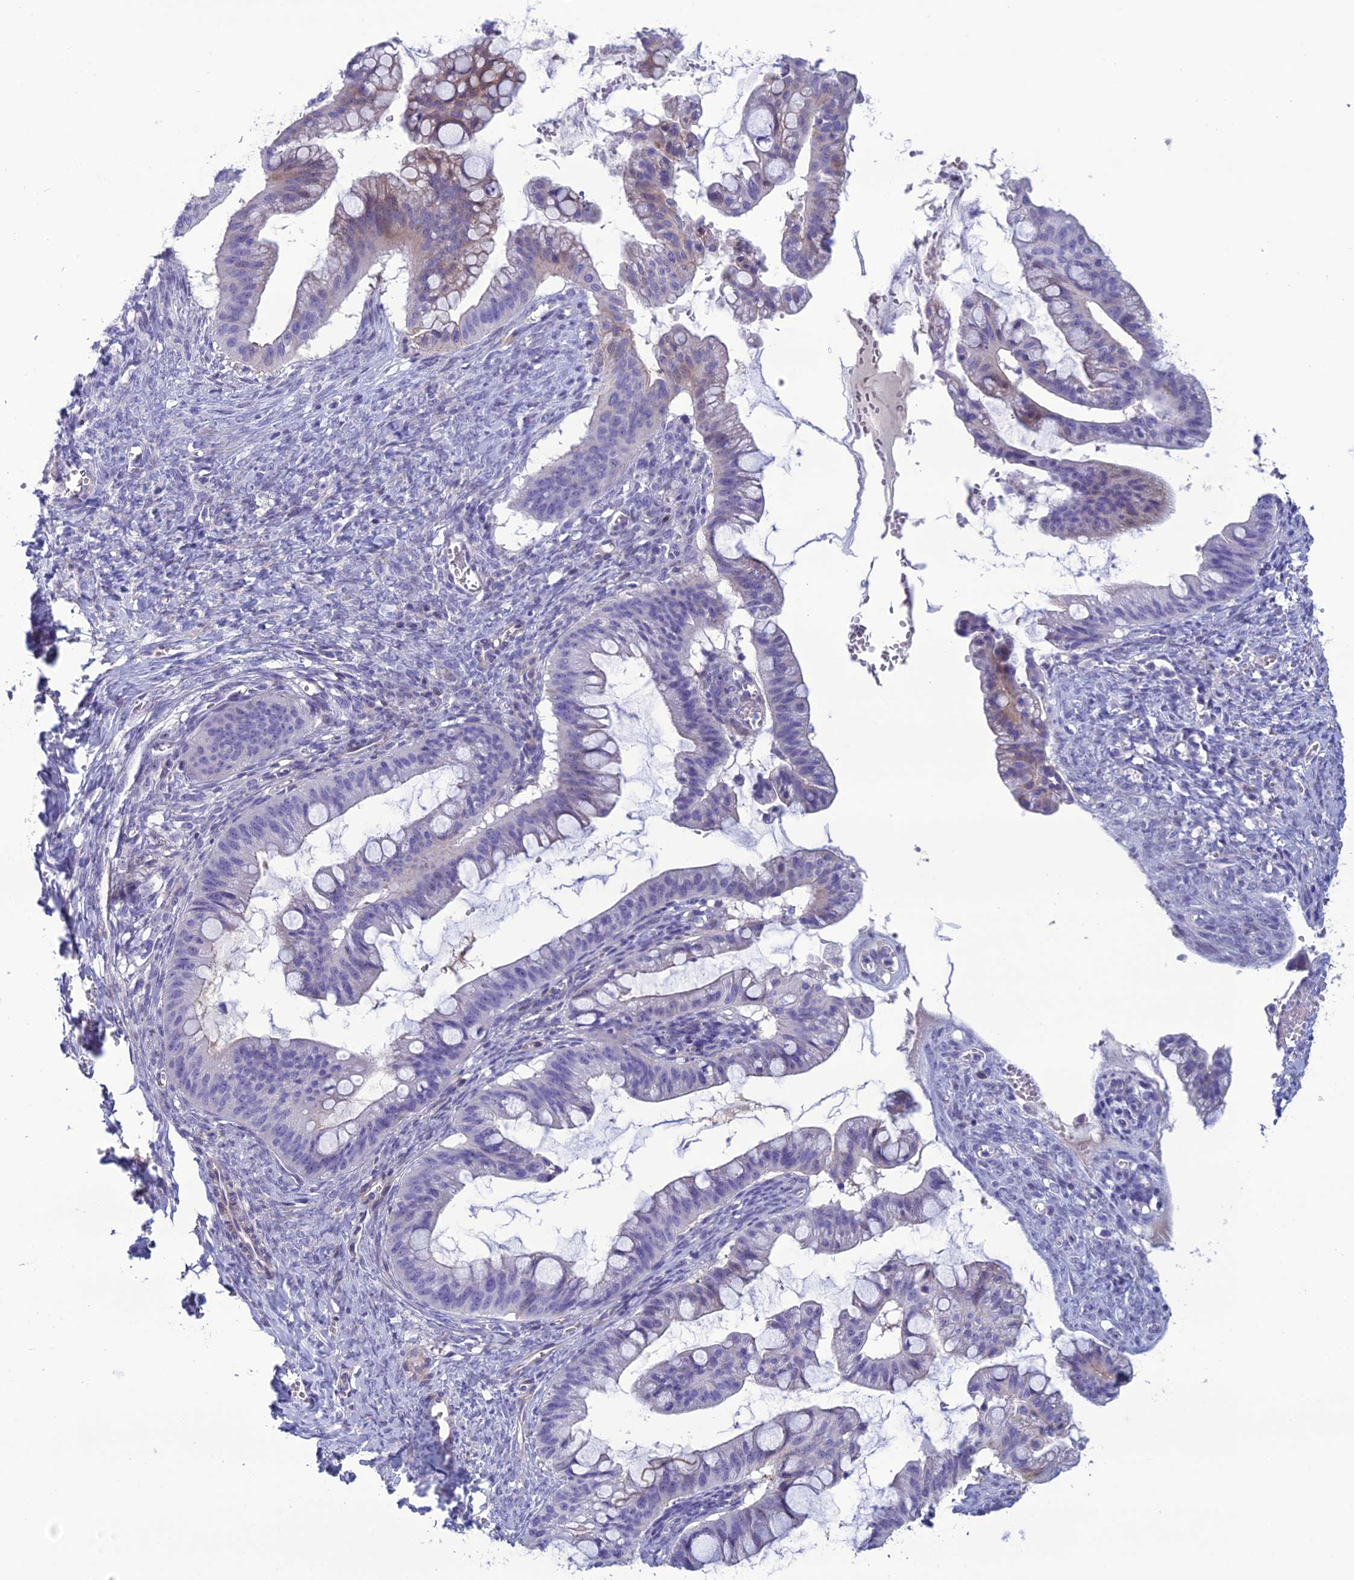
{"staining": {"intensity": "weak", "quantity": "<25%", "location": "cytoplasmic/membranous"}, "tissue": "ovarian cancer", "cell_type": "Tumor cells", "image_type": "cancer", "snomed": [{"axis": "morphology", "description": "Cystadenocarcinoma, mucinous, NOS"}, {"axis": "topography", "description": "Ovary"}], "caption": "DAB immunohistochemical staining of ovarian mucinous cystadenocarcinoma demonstrates no significant expression in tumor cells. (Stains: DAB immunohistochemistry (IHC) with hematoxylin counter stain, Microscopy: brightfield microscopy at high magnification).", "gene": "OR56B1", "patient": {"sex": "female", "age": 73}}